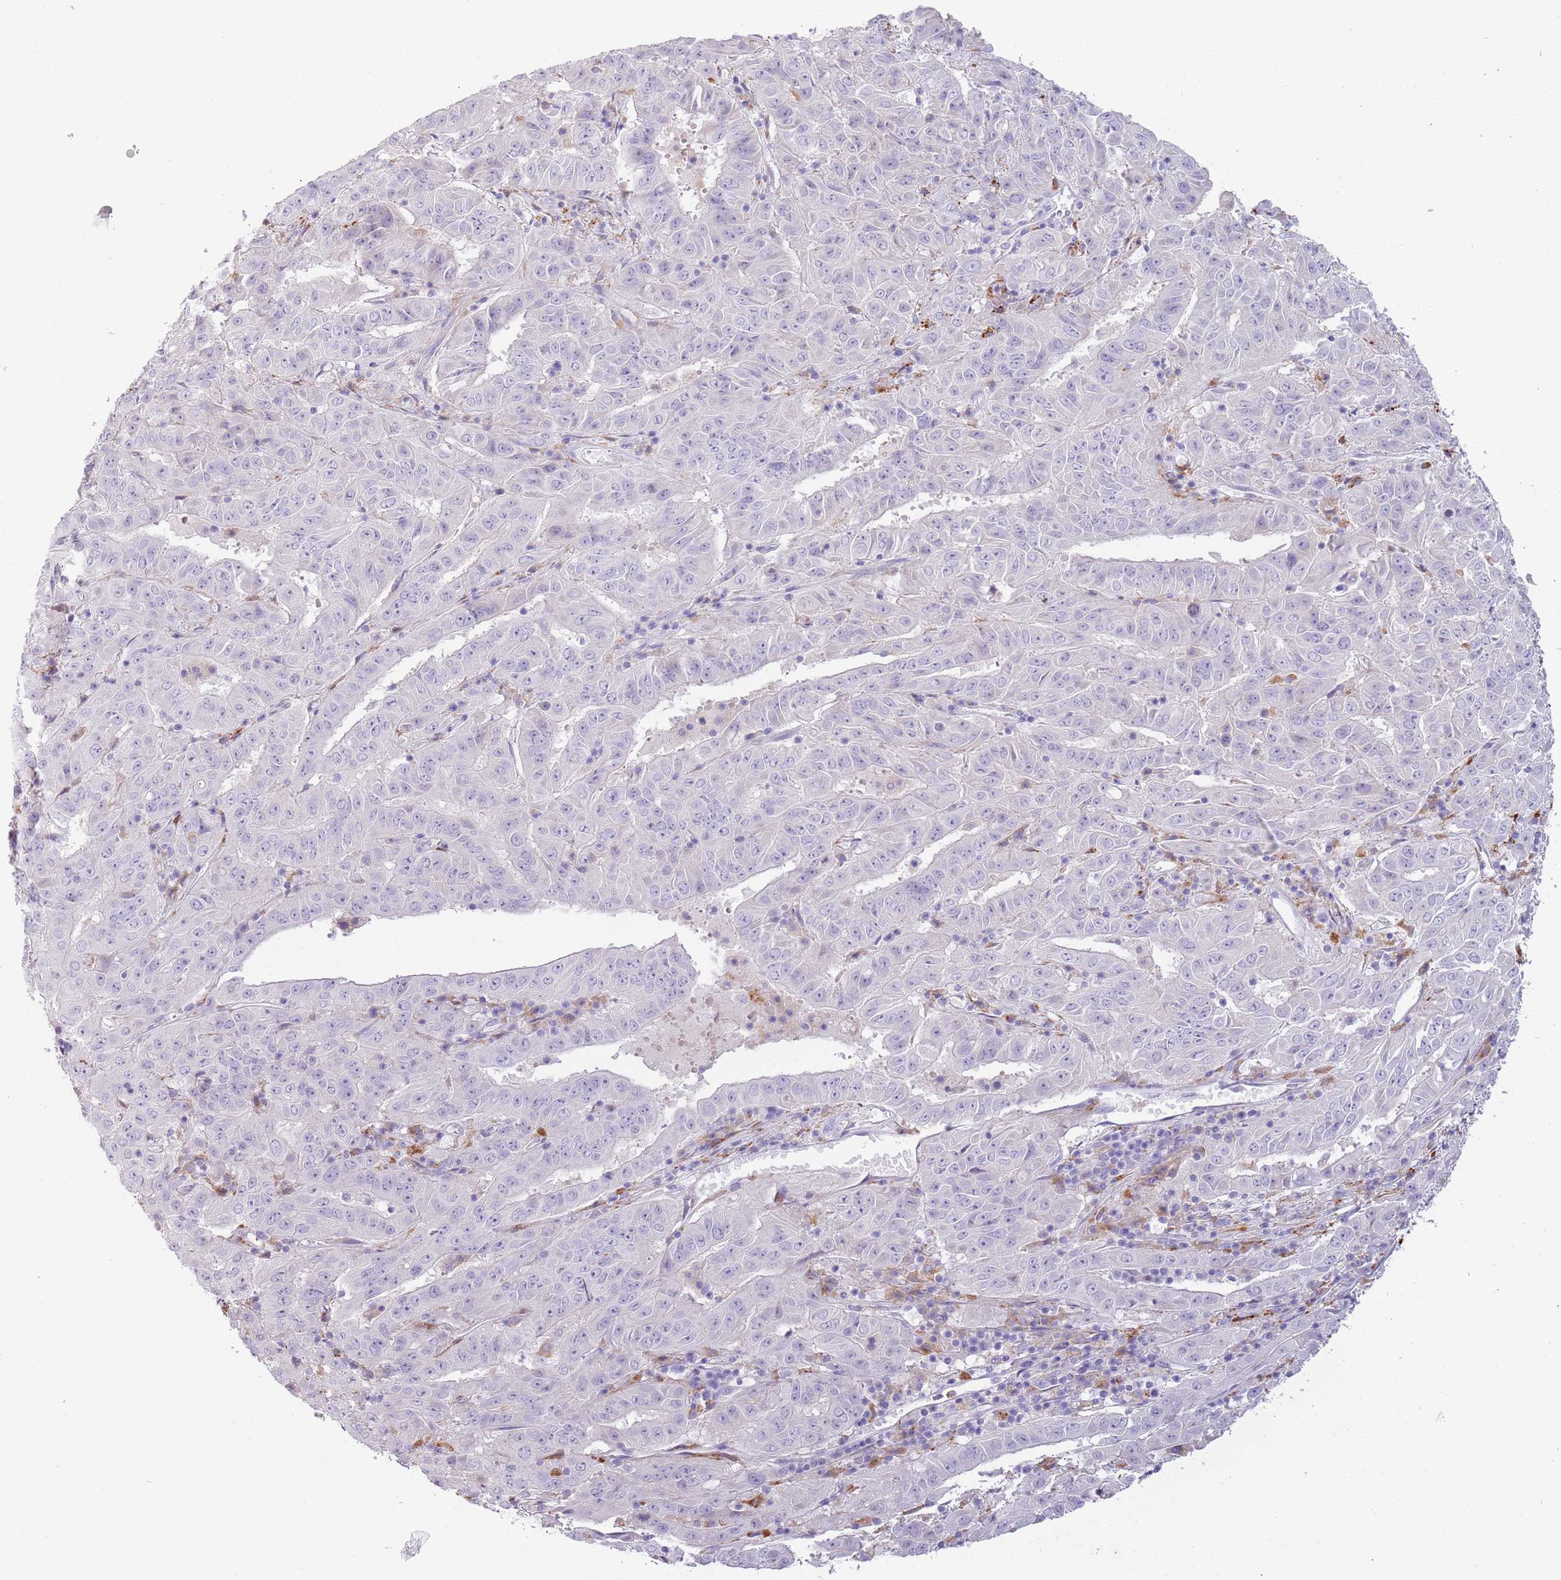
{"staining": {"intensity": "negative", "quantity": "none", "location": "none"}, "tissue": "pancreatic cancer", "cell_type": "Tumor cells", "image_type": "cancer", "snomed": [{"axis": "morphology", "description": "Adenocarcinoma, NOS"}, {"axis": "topography", "description": "Pancreas"}], "caption": "Tumor cells show no significant expression in pancreatic cancer.", "gene": "NWD2", "patient": {"sex": "male", "age": 63}}